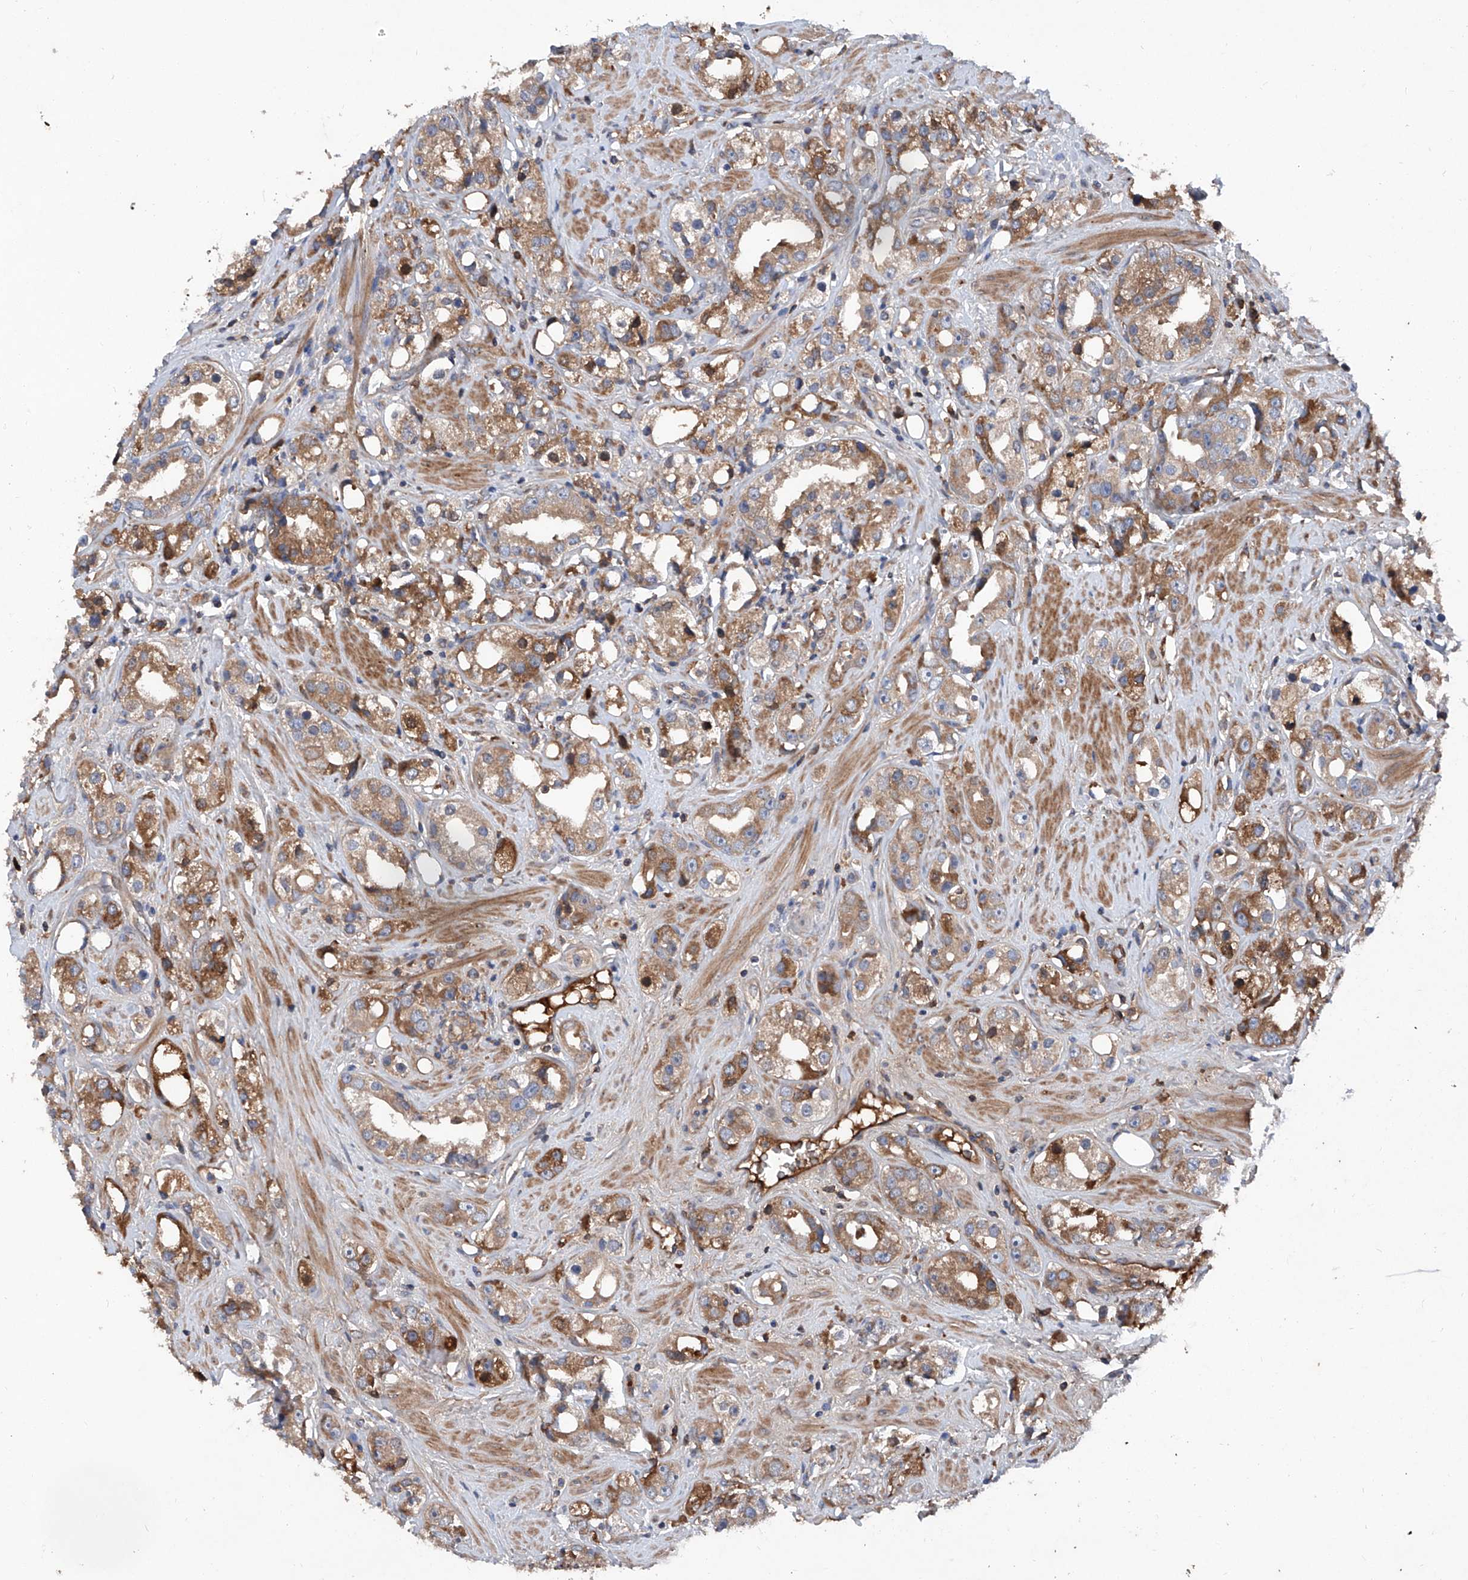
{"staining": {"intensity": "moderate", "quantity": ">75%", "location": "cytoplasmic/membranous"}, "tissue": "prostate cancer", "cell_type": "Tumor cells", "image_type": "cancer", "snomed": [{"axis": "morphology", "description": "Adenocarcinoma, NOS"}, {"axis": "topography", "description": "Prostate"}], "caption": "This micrograph displays adenocarcinoma (prostate) stained with IHC to label a protein in brown. The cytoplasmic/membranous of tumor cells show moderate positivity for the protein. Nuclei are counter-stained blue.", "gene": "ASCC3", "patient": {"sex": "male", "age": 79}}